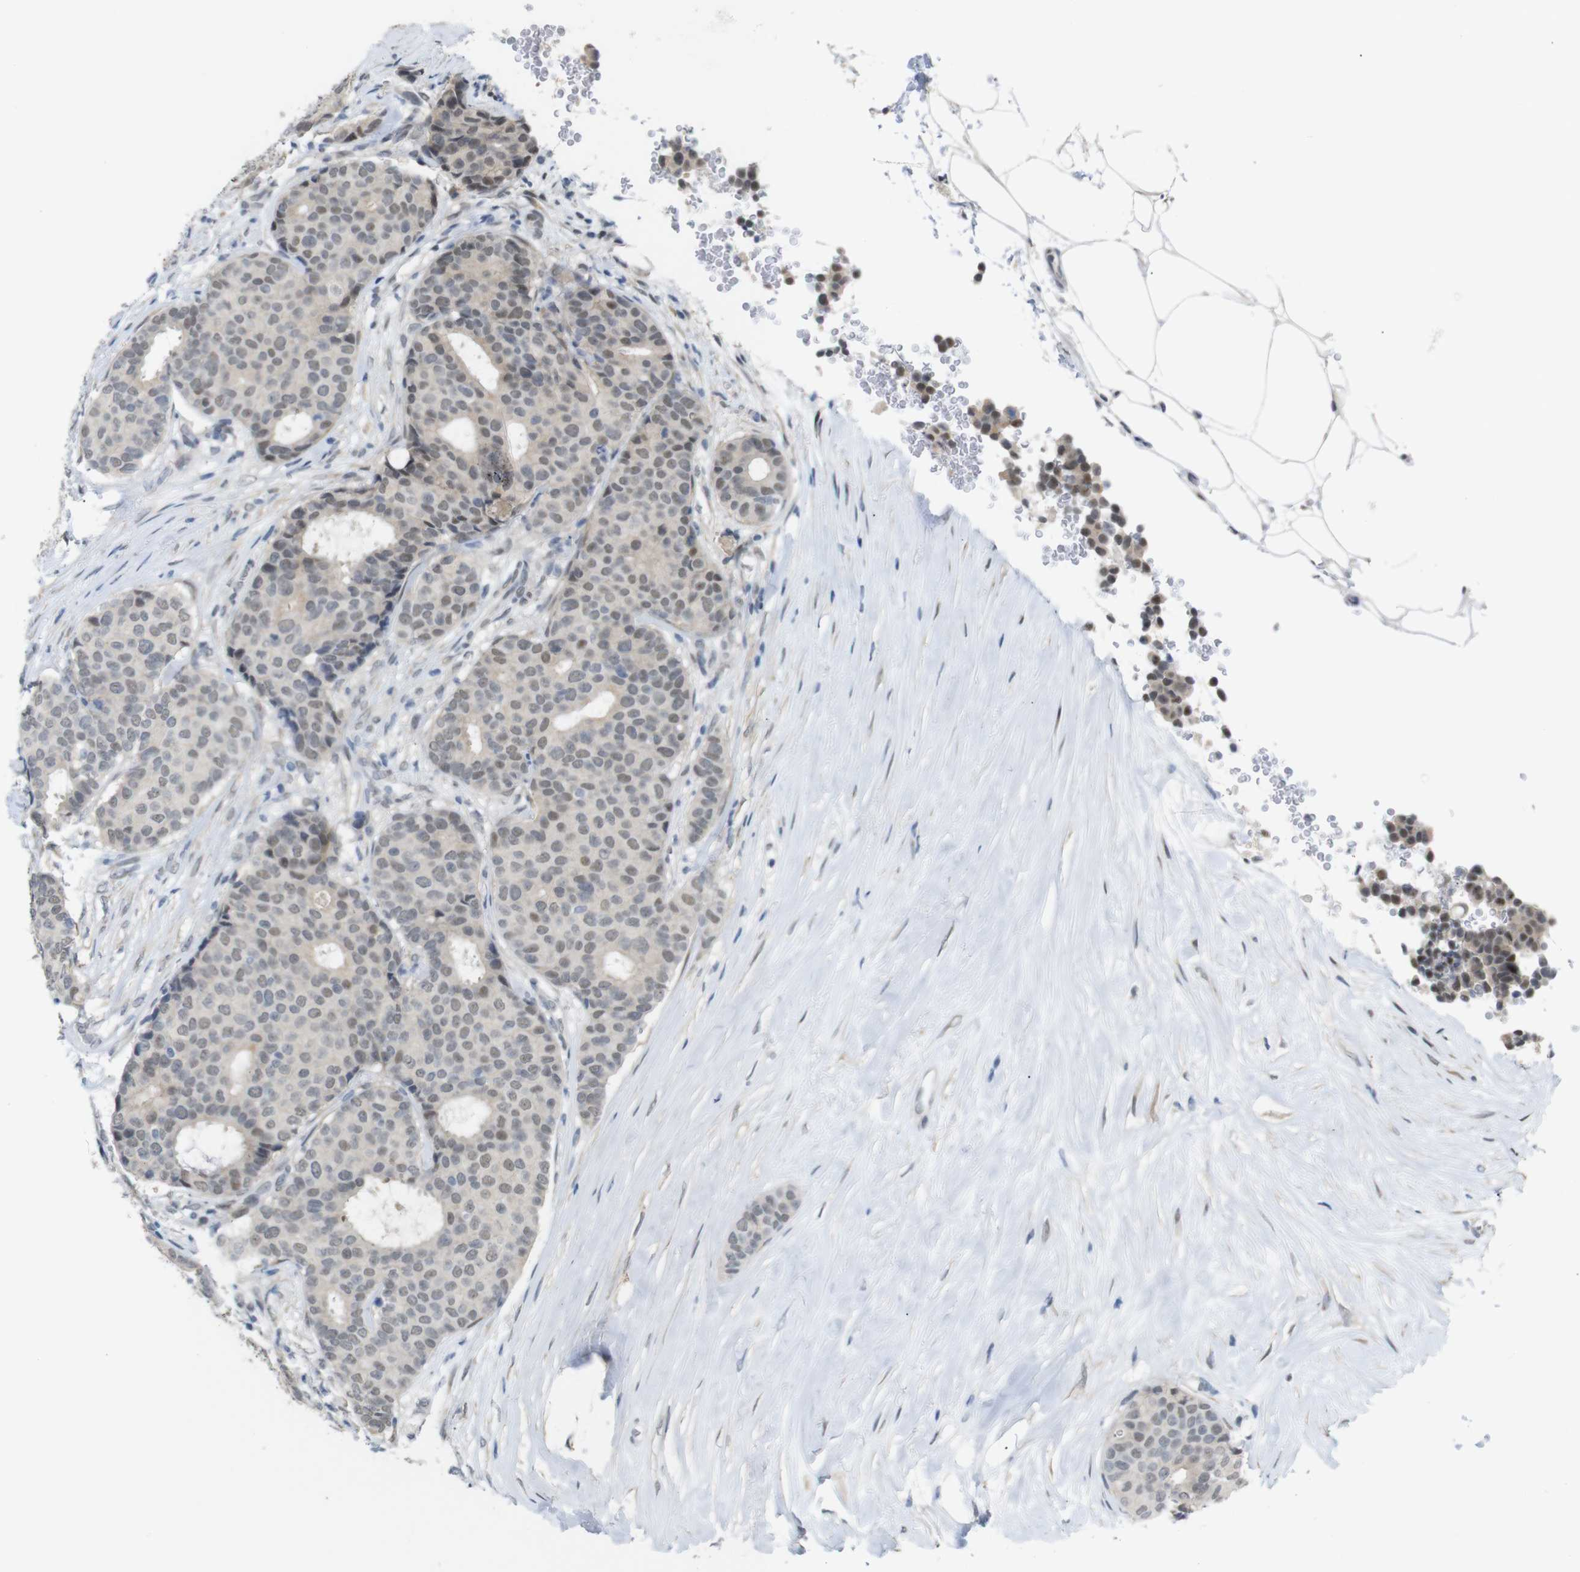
{"staining": {"intensity": "moderate", "quantity": "<25%", "location": "nuclear"}, "tissue": "breast cancer", "cell_type": "Tumor cells", "image_type": "cancer", "snomed": [{"axis": "morphology", "description": "Duct carcinoma"}, {"axis": "topography", "description": "Breast"}], "caption": "High-magnification brightfield microscopy of breast infiltrating ductal carcinoma stained with DAB (brown) and counterstained with hematoxylin (blue). tumor cells exhibit moderate nuclear staining is appreciated in about<25% of cells. (DAB IHC with brightfield microscopy, high magnification).", "gene": "GPR158", "patient": {"sex": "female", "age": 75}}